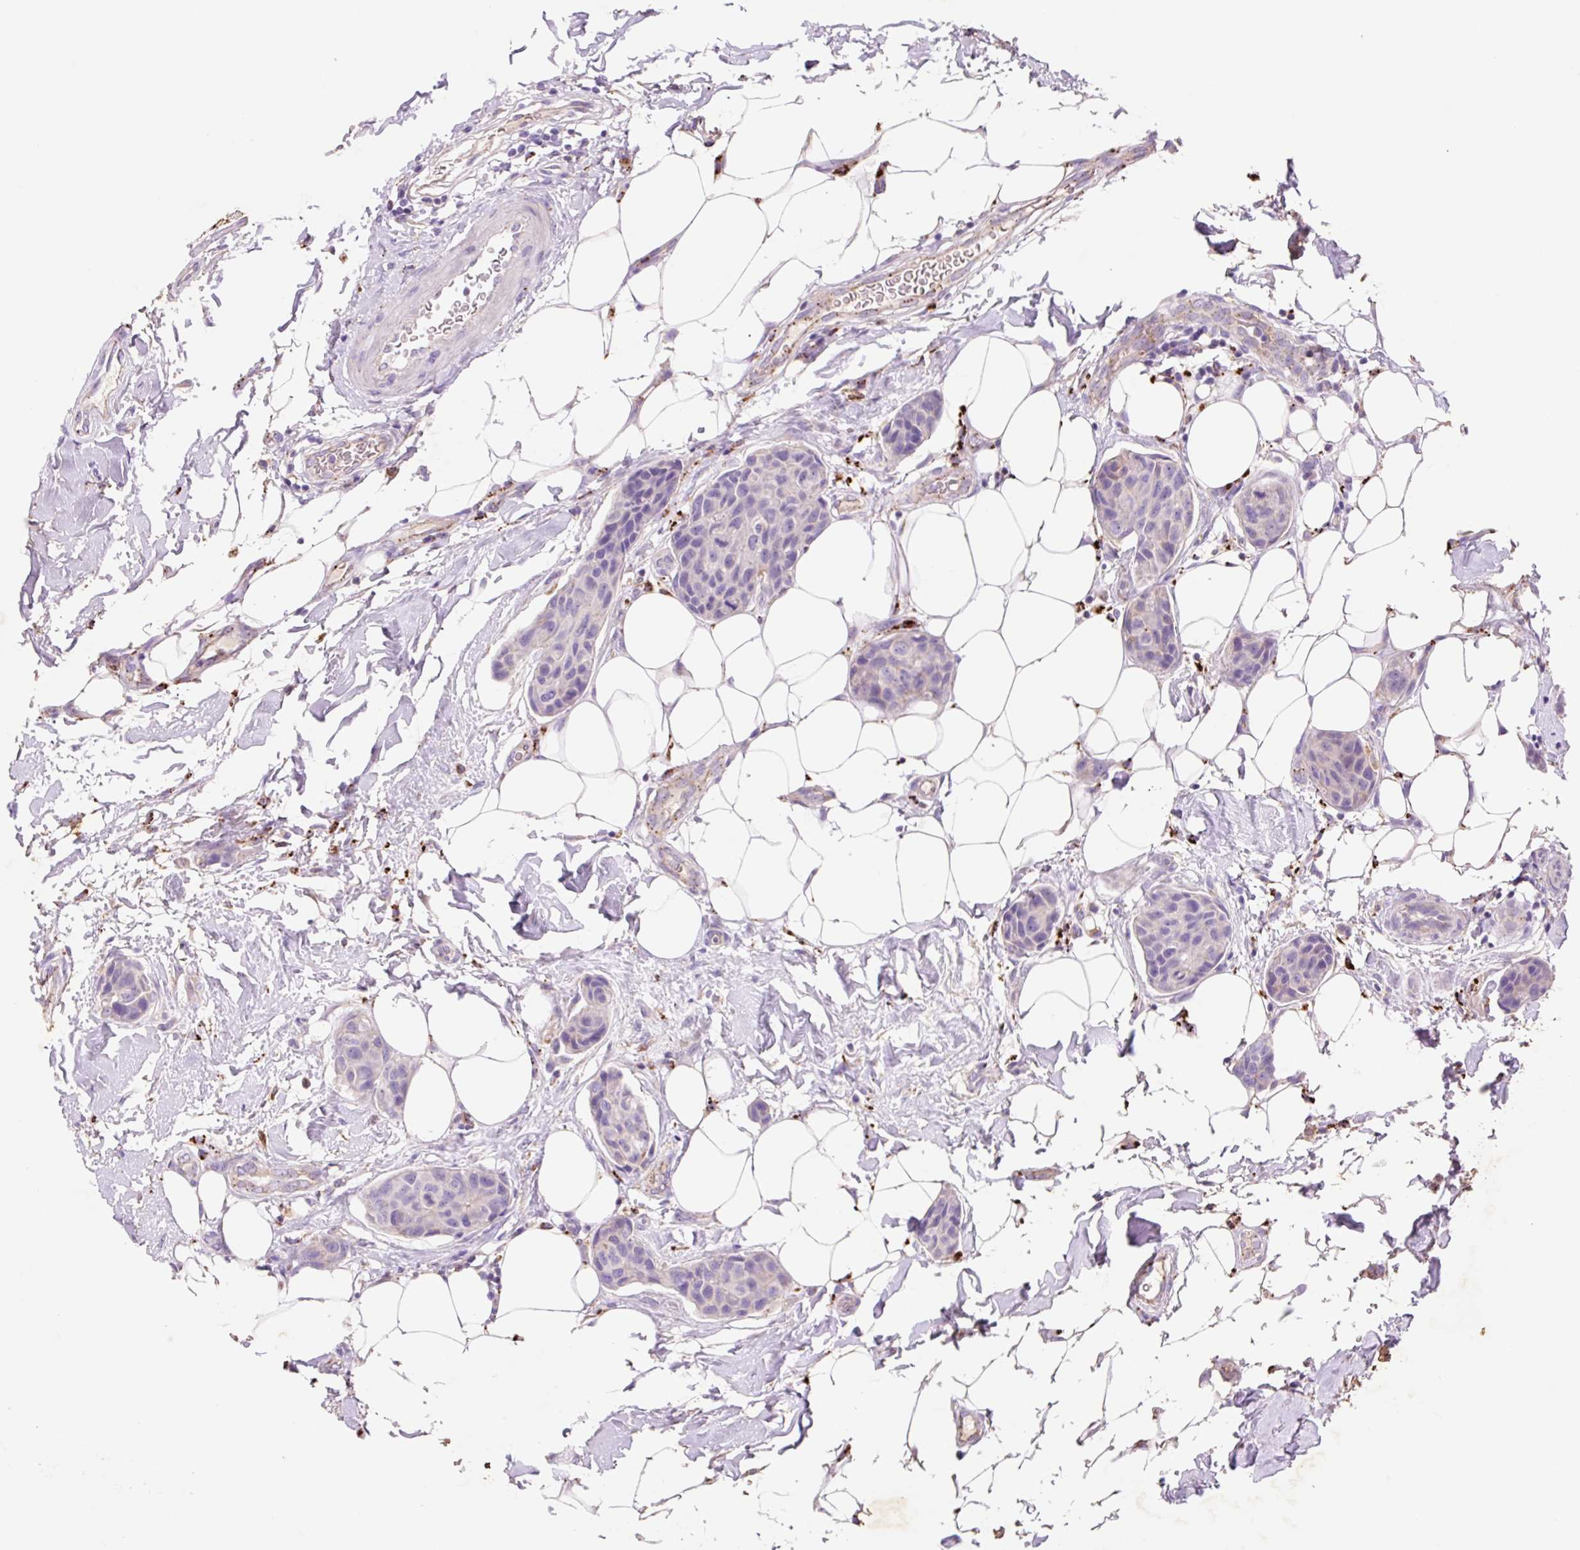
{"staining": {"intensity": "negative", "quantity": "none", "location": "none"}, "tissue": "breast cancer", "cell_type": "Tumor cells", "image_type": "cancer", "snomed": [{"axis": "morphology", "description": "Duct carcinoma"}, {"axis": "topography", "description": "Breast"}, {"axis": "topography", "description": "Lymph node"}], "caption": "This is a micrograph of immunohistochemistry staining of breast cancer (invasive ductal carcinoma), which shows no staining in tumor cells.", "gene": "HEXA", "patient": {"sex": "female", "age": 80}}